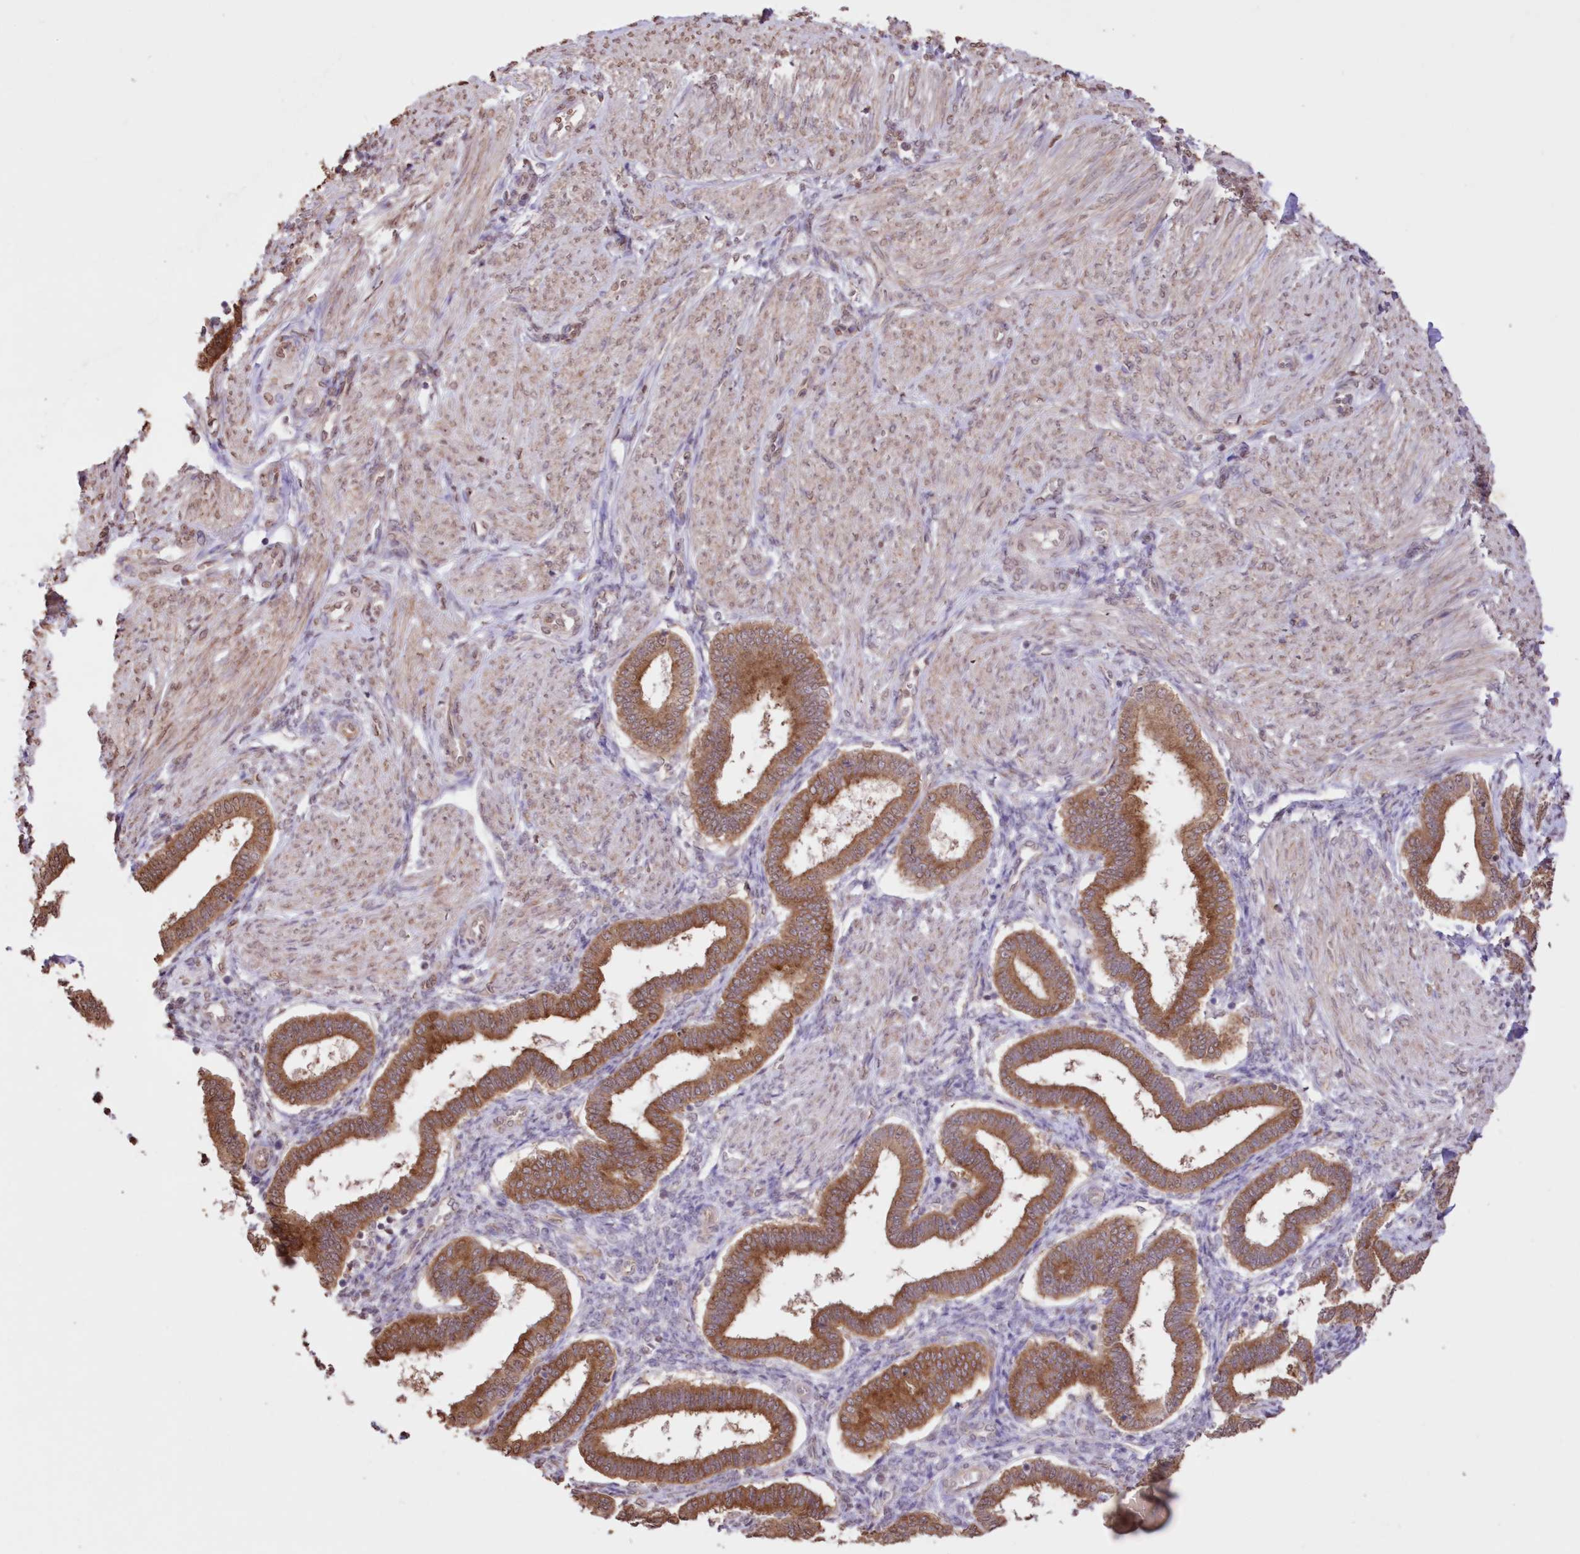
{"staining": {"intensity": "negative", "quantity": "none", "location": "none"}, "tissue": "endometrium", "cell_type": "Cells in endometrial stroma", "image_type": "normal", "snomed": [{"axis": "morphology", "description": "Normal tissue, NOS"}, {"axis": "topography", "description": "Endometrium"}], "caption": "The image reveals no significant staining in cells in endometrial stroma of endometrium. Brightfield microscopy of IHC stained with DAB (brown) and hematoxylin (blue), captured at high magnification.", "gene": "FCHO2", "patient": {"sex": "female", "age": 24}}